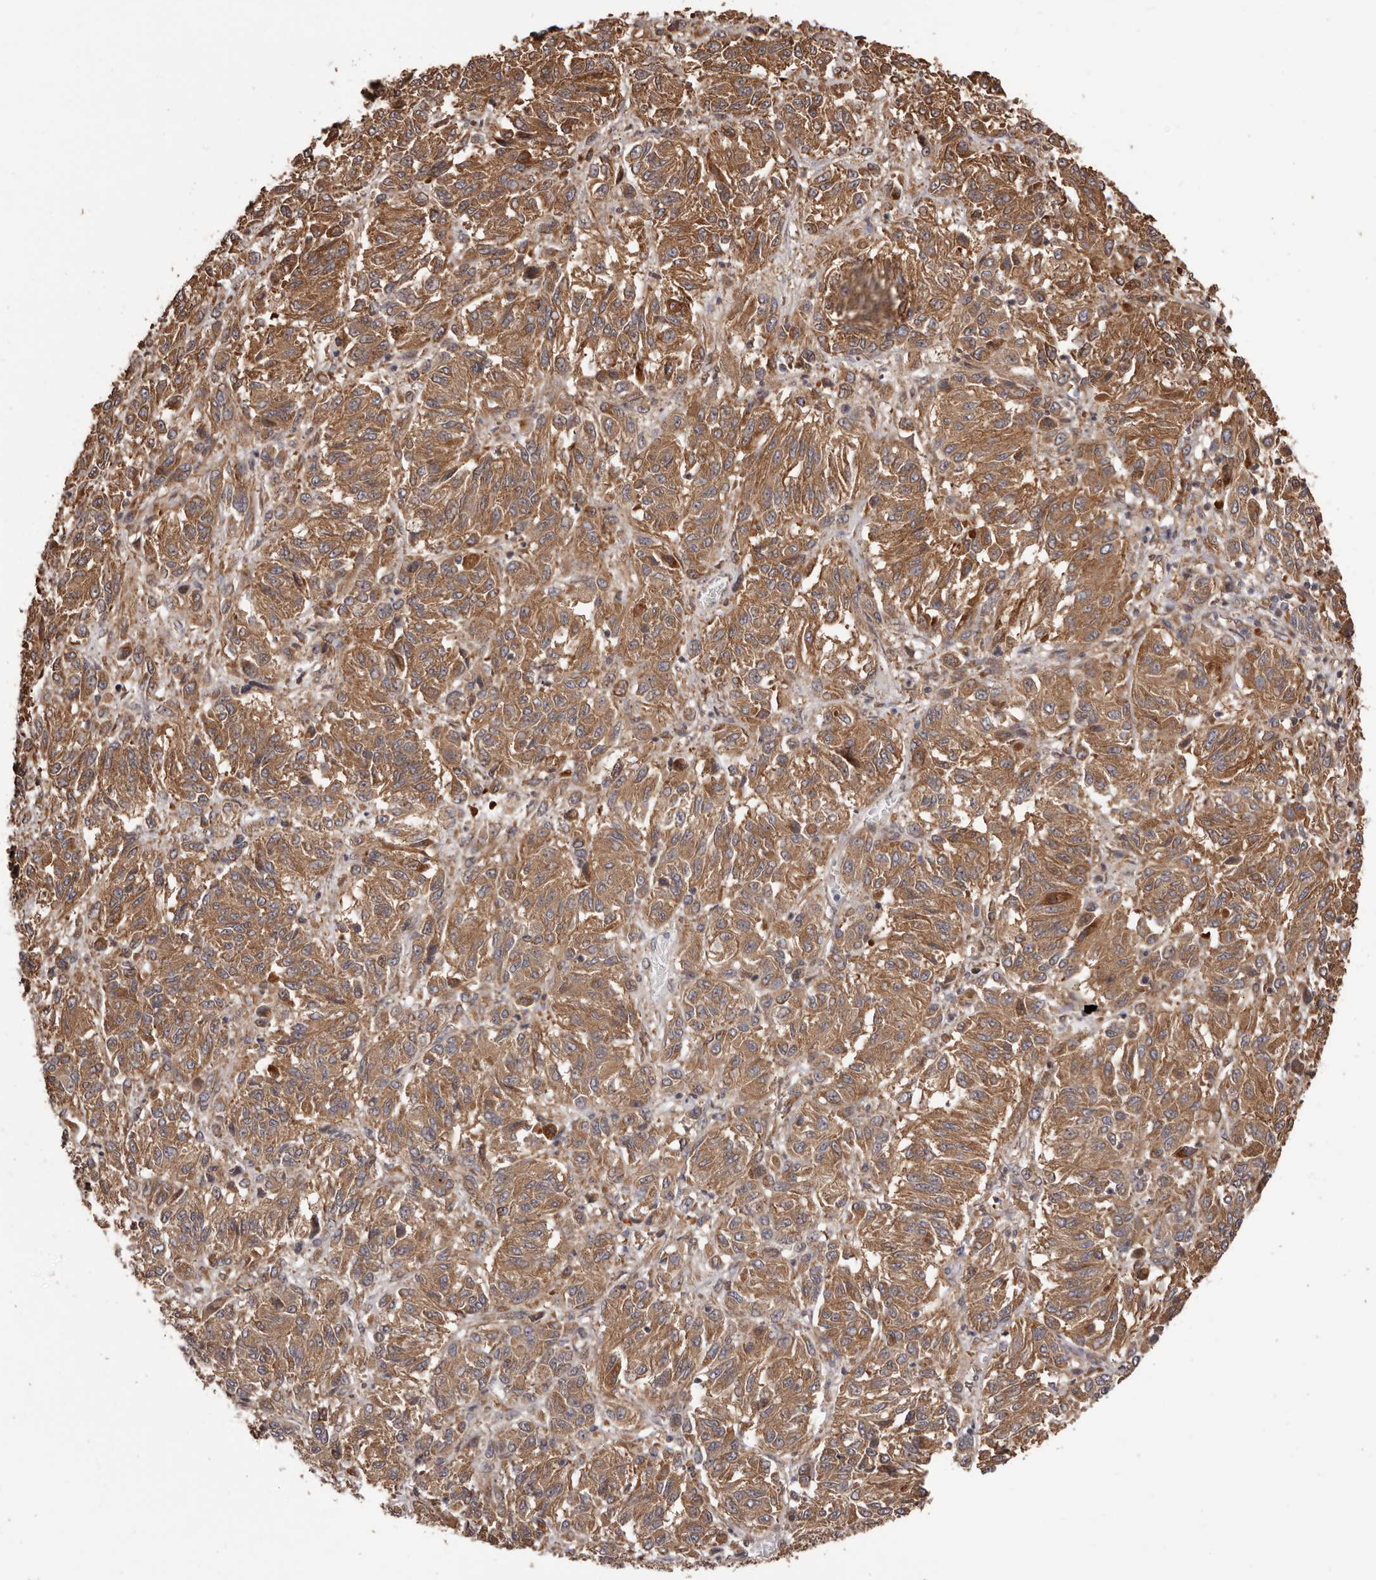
{"staining": {"intensity": "moderate", "quantity": ">75%", "location": "cytoplasmic/membranous"}, "tissue": "melanoma", "cell_type": "Tumor cells", "image_type": "cancer", "snomed": [{"axis": "morphology", "description": "Malignant melanoma, Metastatic site"}, {"axis": "topography", "description": "Lung"}], "caption": "Protein expression analysis of human melanoma reveals moderate cytoplasmic/membranous staining in about >75% of tumor cells.", "gene": "ZCCHC7", "patient": {"sex": "male", "age": 64}}